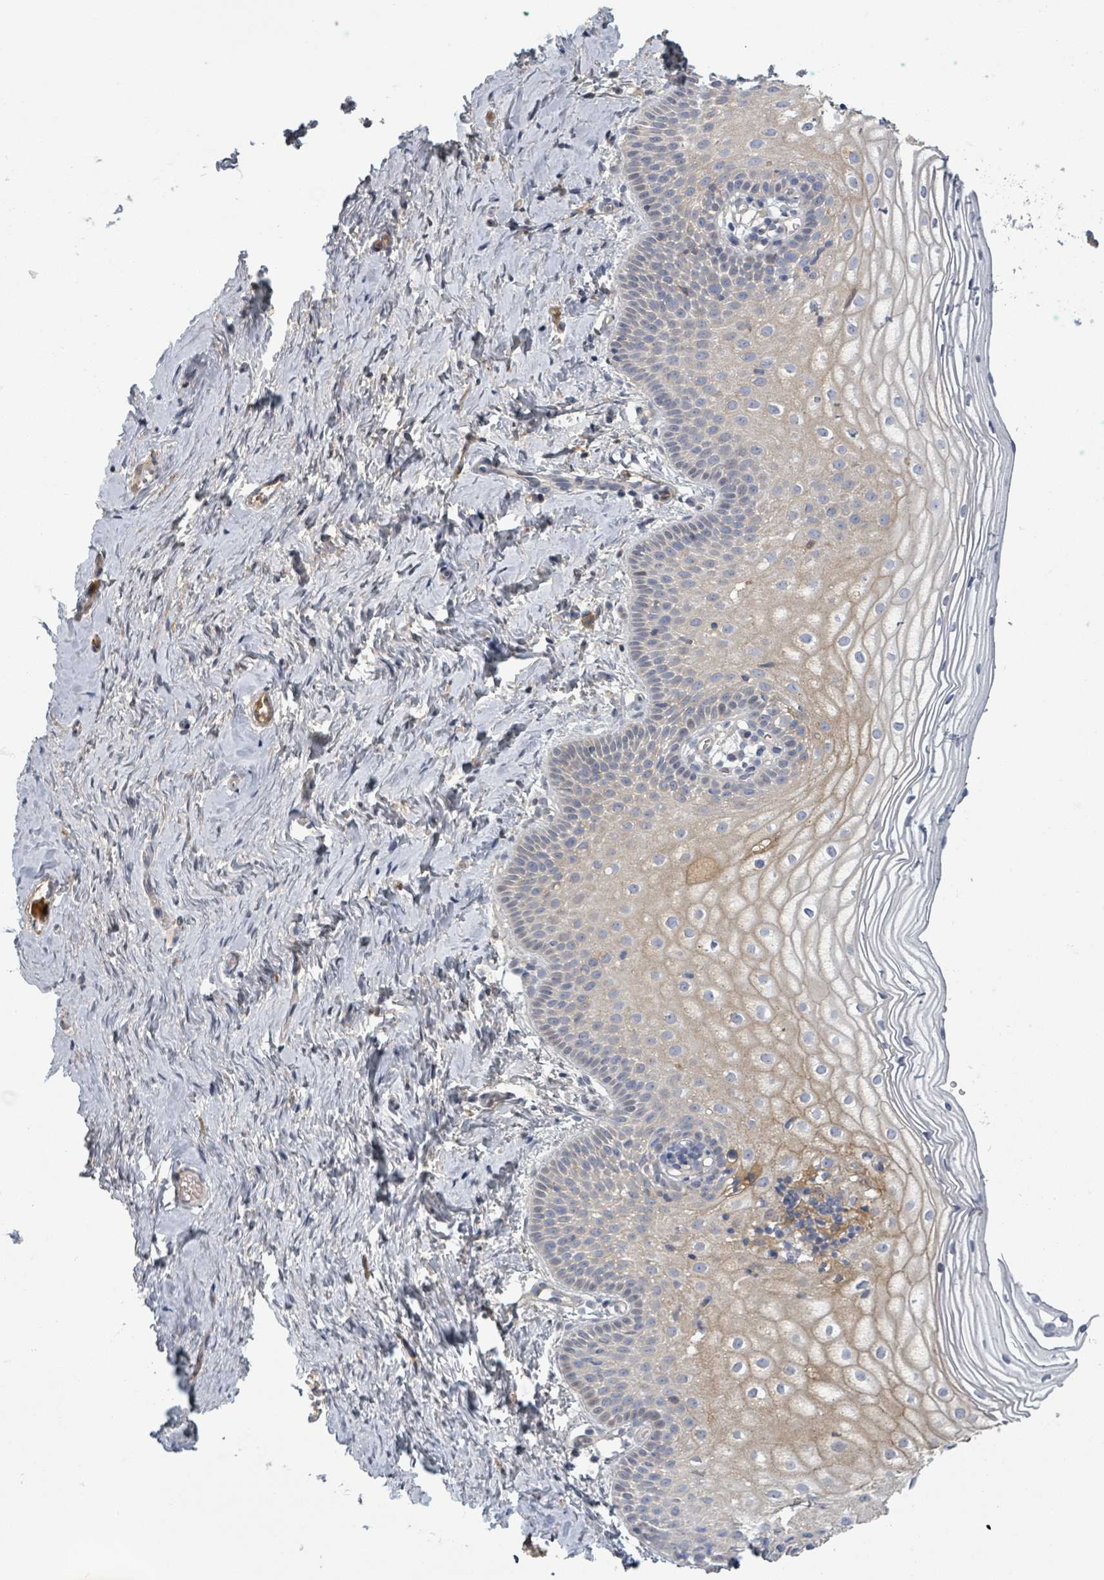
{"staining": {"intensity": "weak", "quantity": "<25%", "location": "cytoplasmic/membranous"}, "tissue": "vagina", "cell_type": "Squamous epithelial cells", "image_type": "normal", "snomed": [{"axis": "morphology", "description": "Normal tissue, NOS"}, {"axis": "topography", "description": "Vagina"}], "caption": "An image of vagina stained for a protein shows no brown staining in squamous epithelial cells. (DAB IHC visualized using brightfield microscopy, high magnification).", "gene": "GABBR1", "patient": {"sex": "female", "age": 56}}